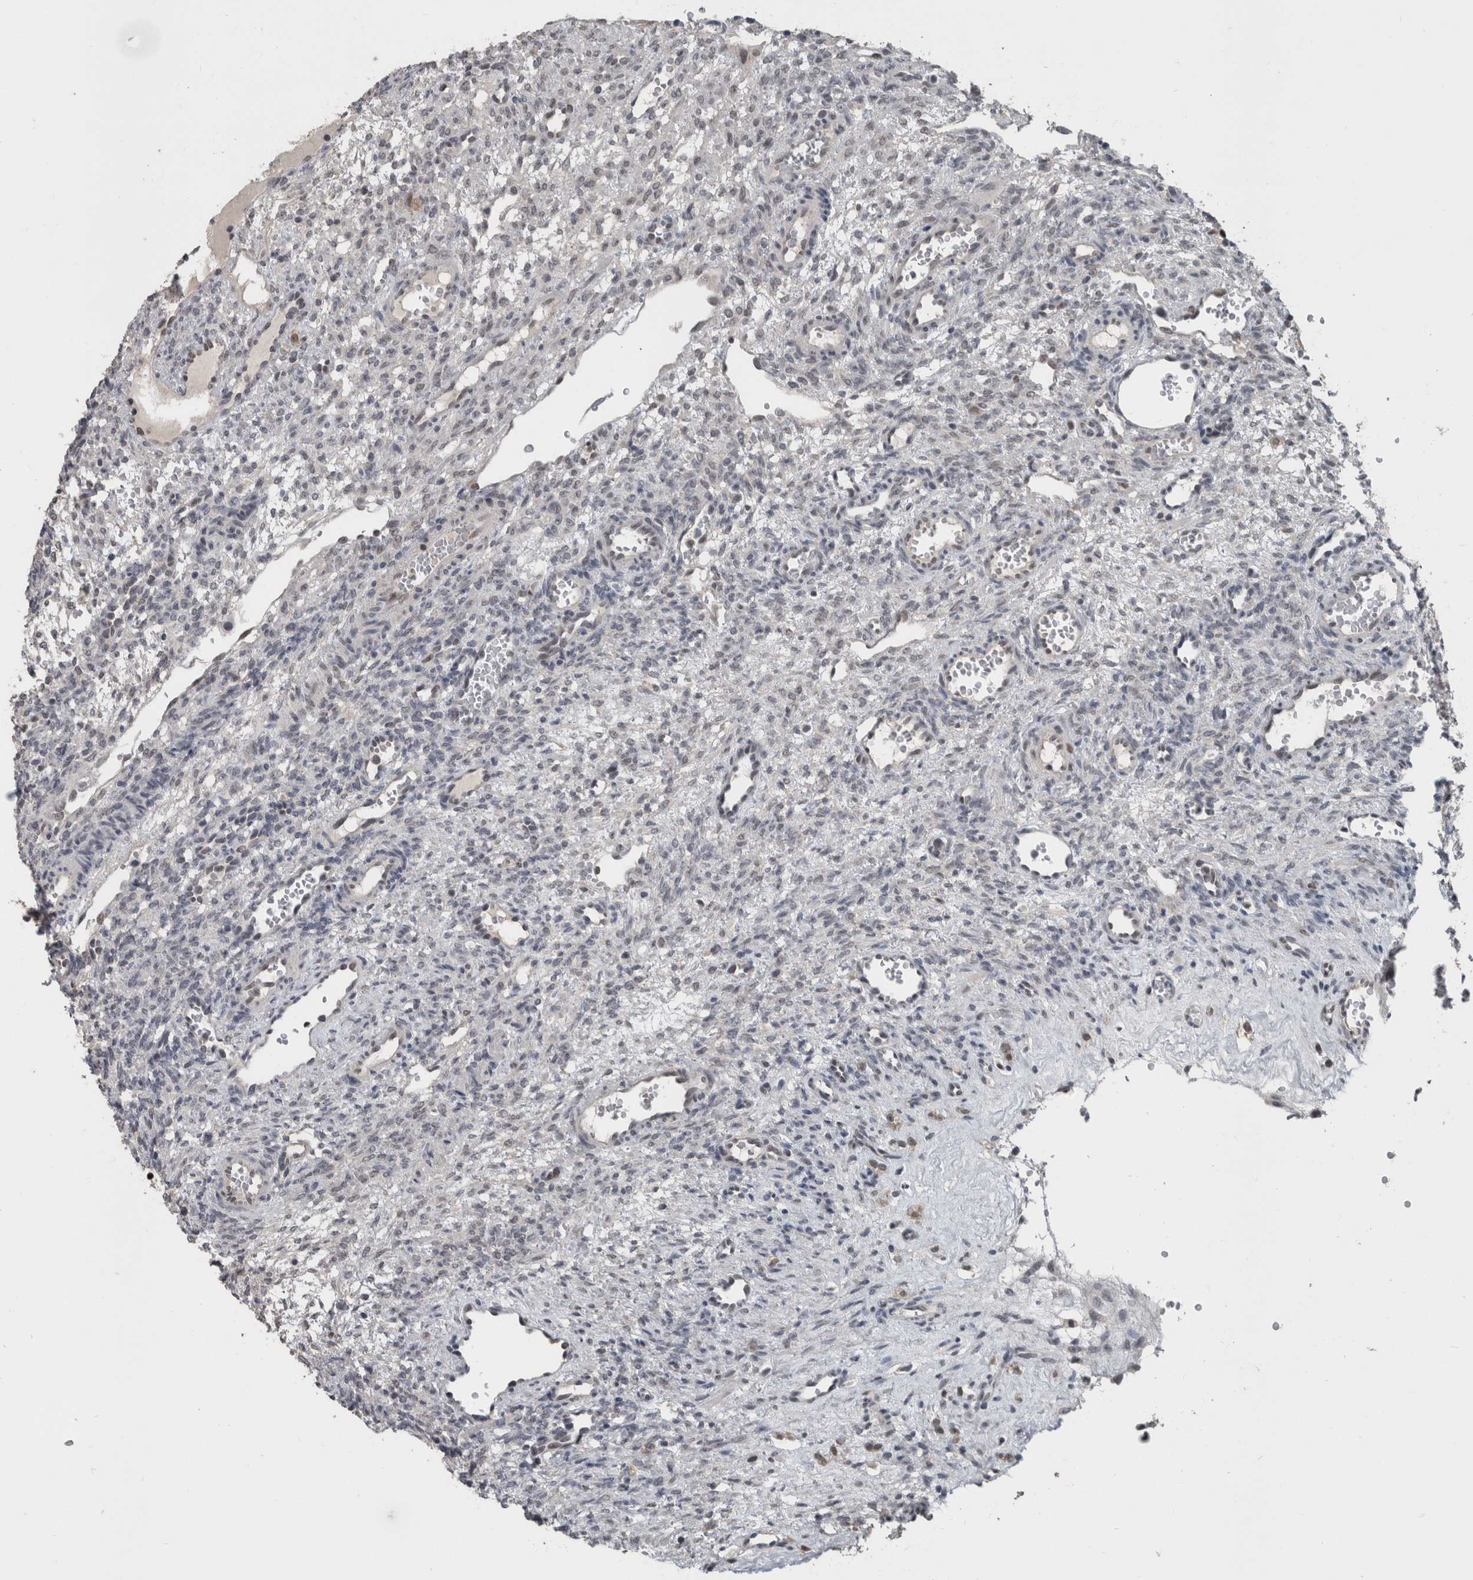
{"staining": {"intensity": "weak", "quantity": "<25%", "location": "nuclear"}, "tissue": "ovary", "cell_type": "Follicle cells", "image_type": "normal", "snomed": [{"axis": "morphology", "description": "Normal tissue, NOS"}, {"axis": "topography", "description": "Ovary"}], "caption": "The histopathology image displays no significant staining in follicle cells of ovary.", "gene": "ZBTB21", "patient": {"sex": "female", "age": 34}}